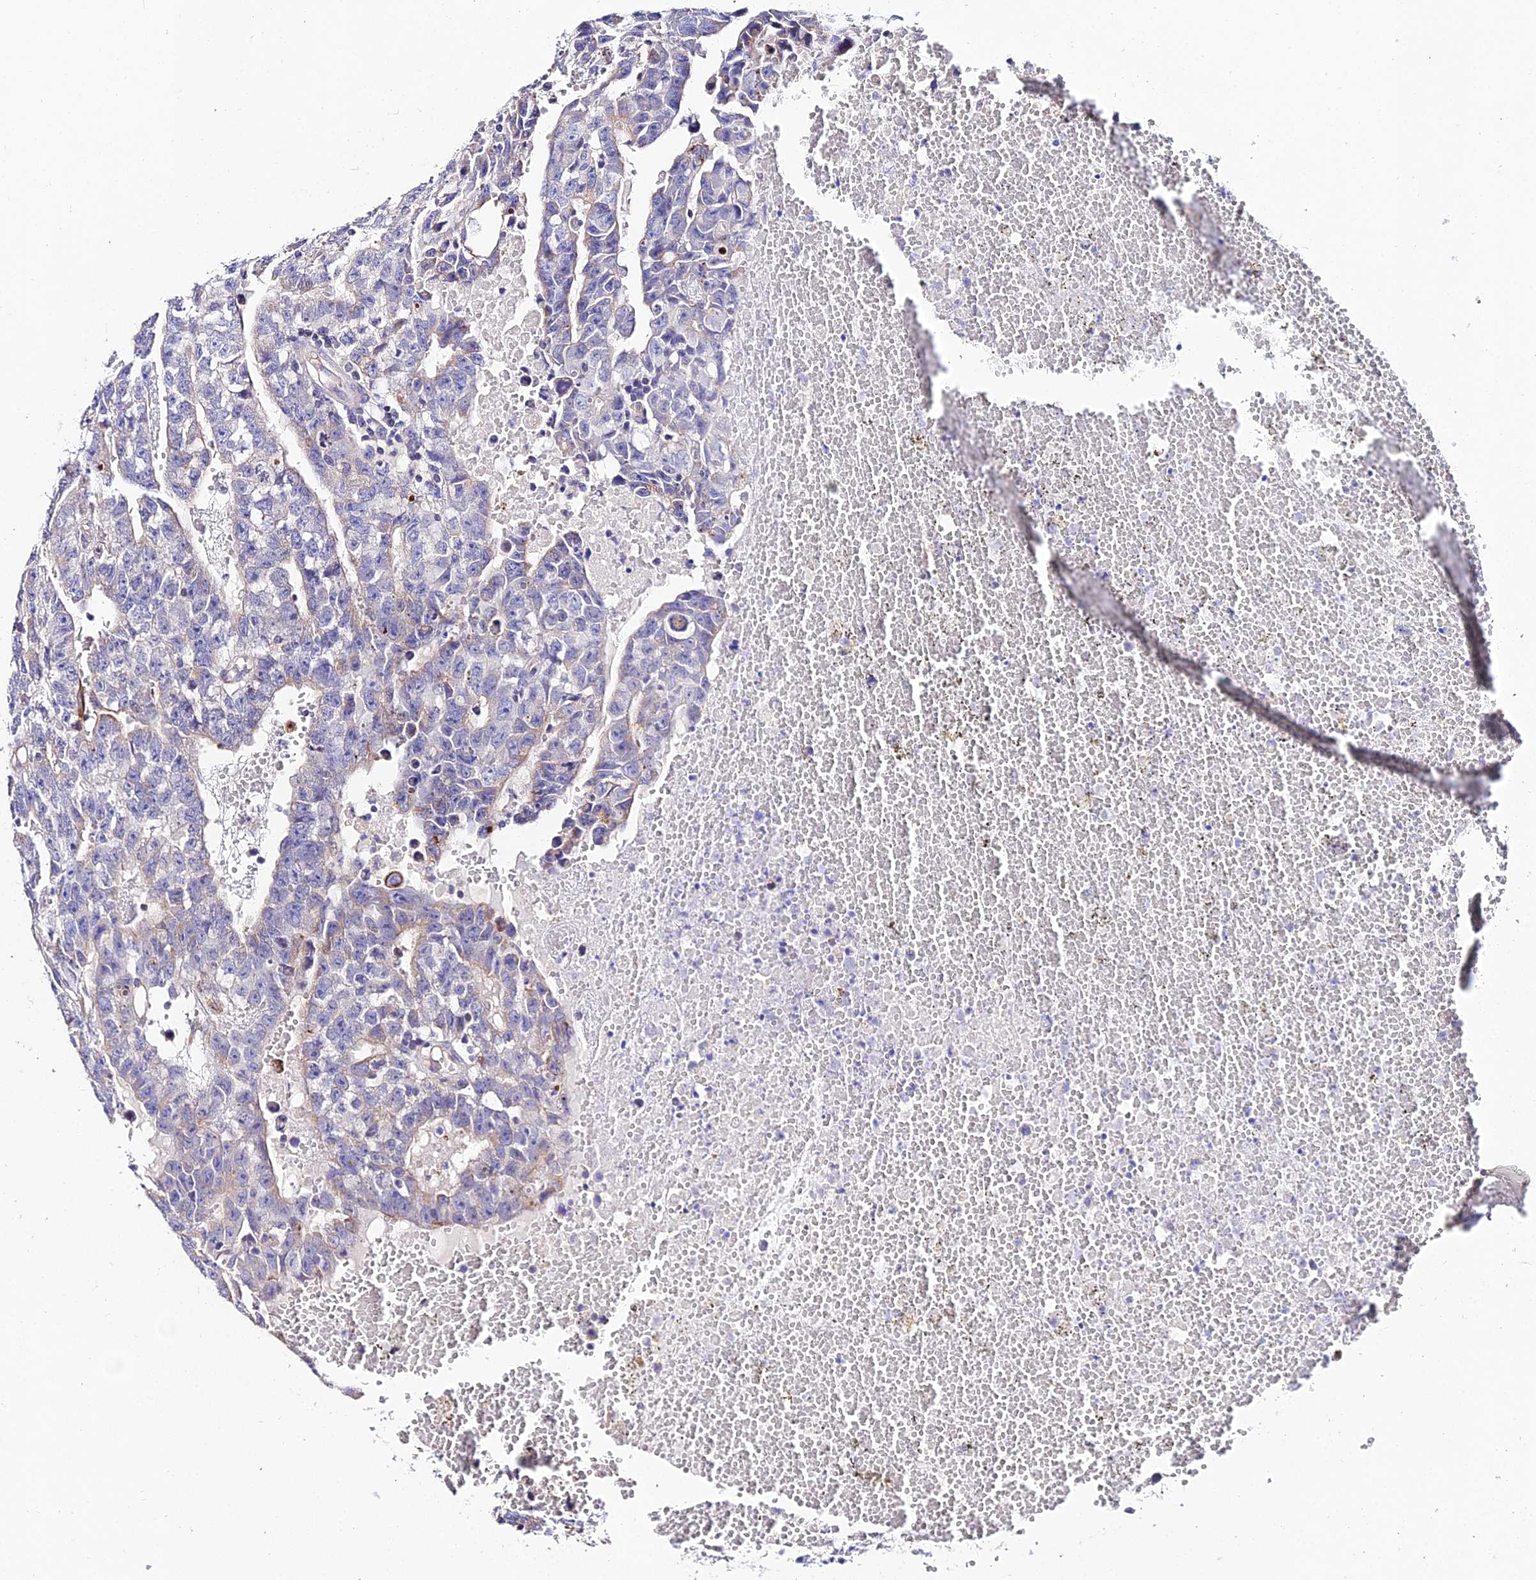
{"staining": {"intensity": "negative", "quantity": "none", "location": "none"}, "tissue": "testis cancer", "cell_type": "Tumor cells", "image_type": "cancer", "snomed": [{"axis": "morphology", "description": "Carcinoma, Embryonal, NOS"}, {"axis": "topography", "description": "Testis"}], "caption": "Tumor cells show no significant protein expression in embryonal carcinoma (testis).", "gene": "DAW1", "patient": {"sex": "male", "age": 25}}